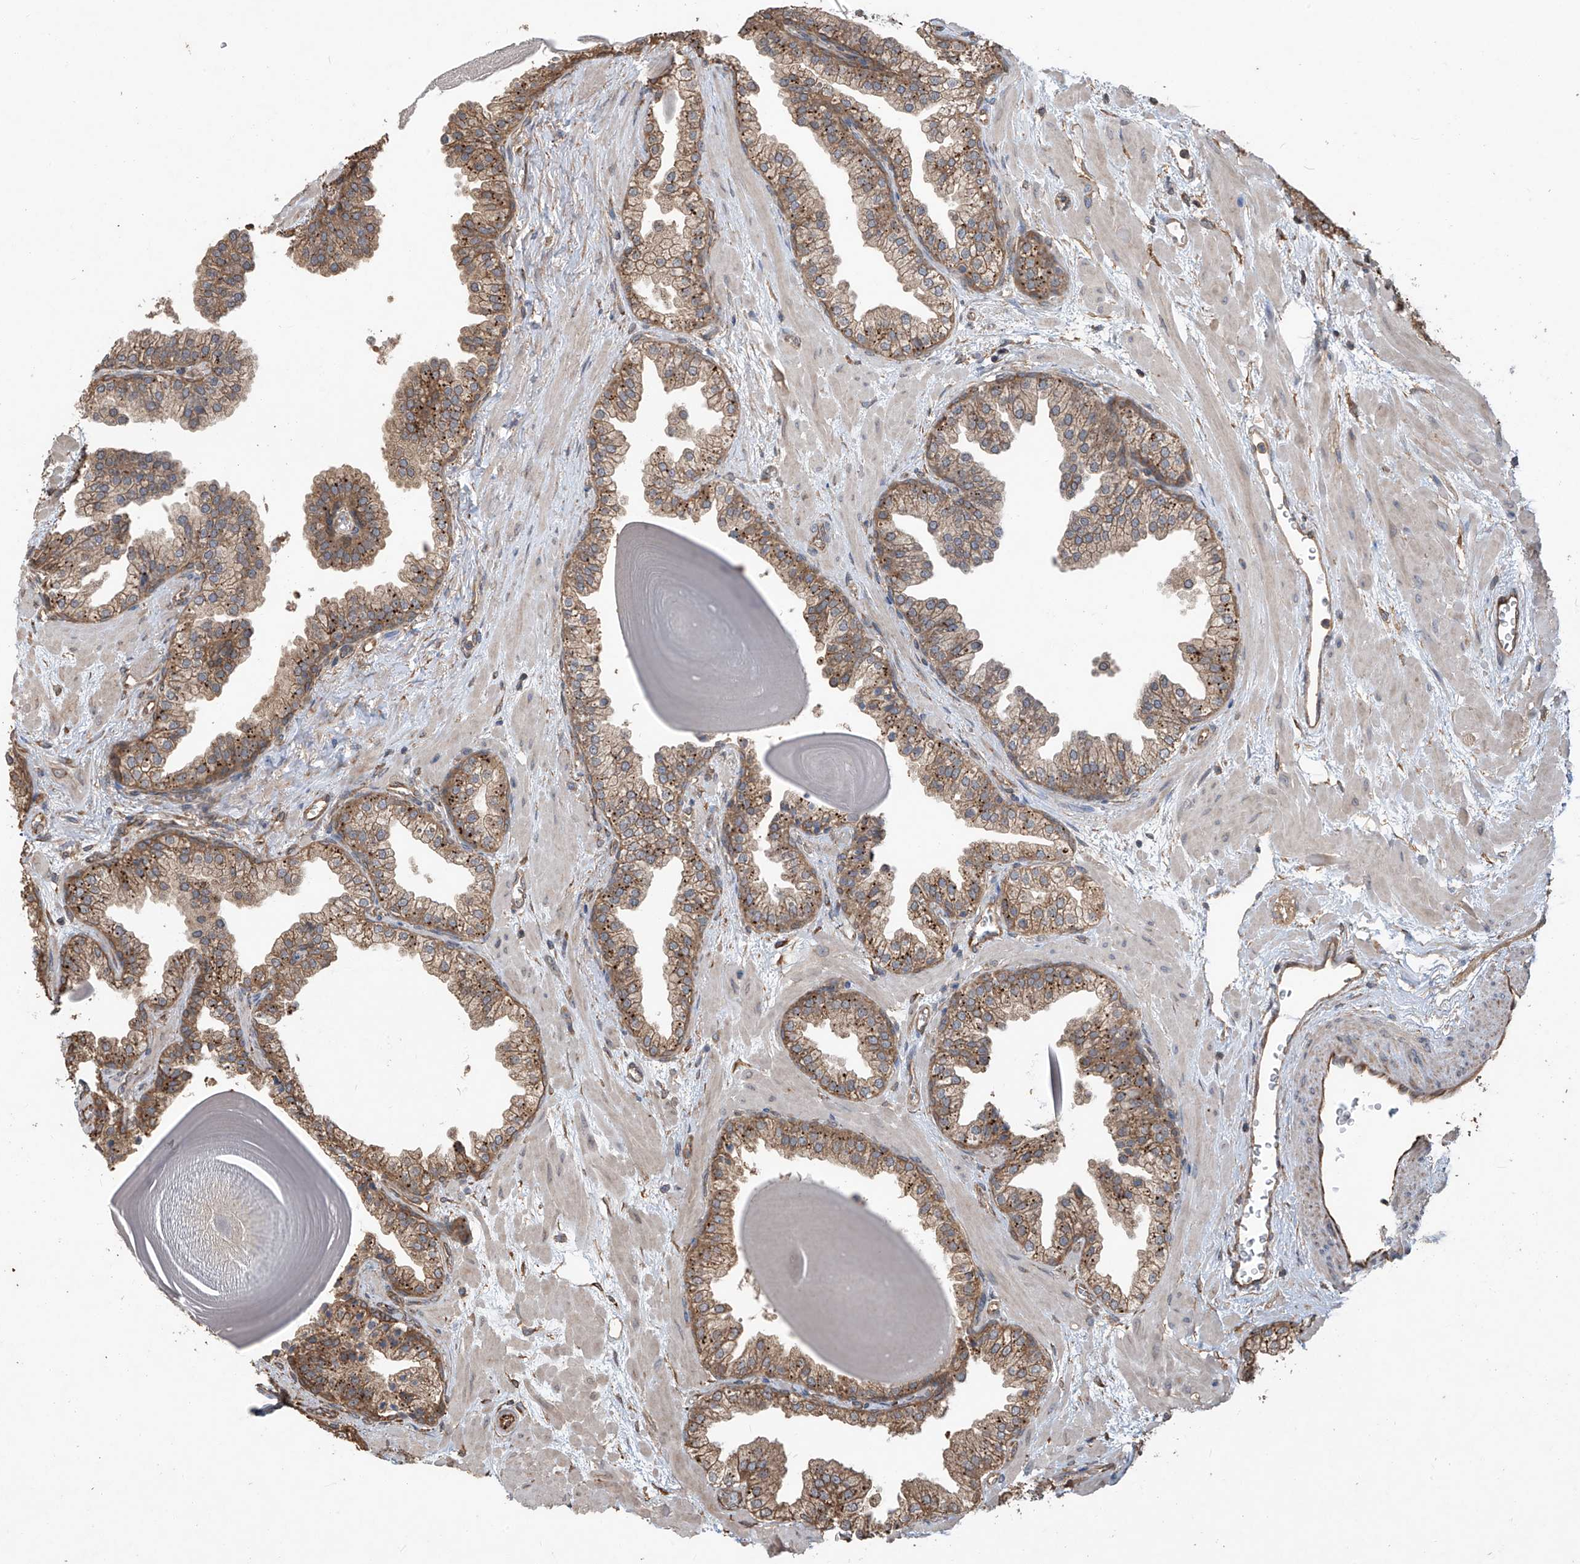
{"staining": {"intensity": "moderate", "quantity": "25%-75%", "location": "cytoplasmic/membranous"}, "tissue": "prostate", "cell_type": "Glandular cells", "image_type": "normal", "snomed": [{"axis": "morphology", "description": "Normal tissue, NOS"}, {"axis": "topography", "description": "Prostate"}], "caption": "Glandular cells show moderate cytoplasmic/membranous expression in approximately 25%-75% of cells in normal prostate.", "gene": "AGBL5", "patient": {"sex": "male", "age": 48}}